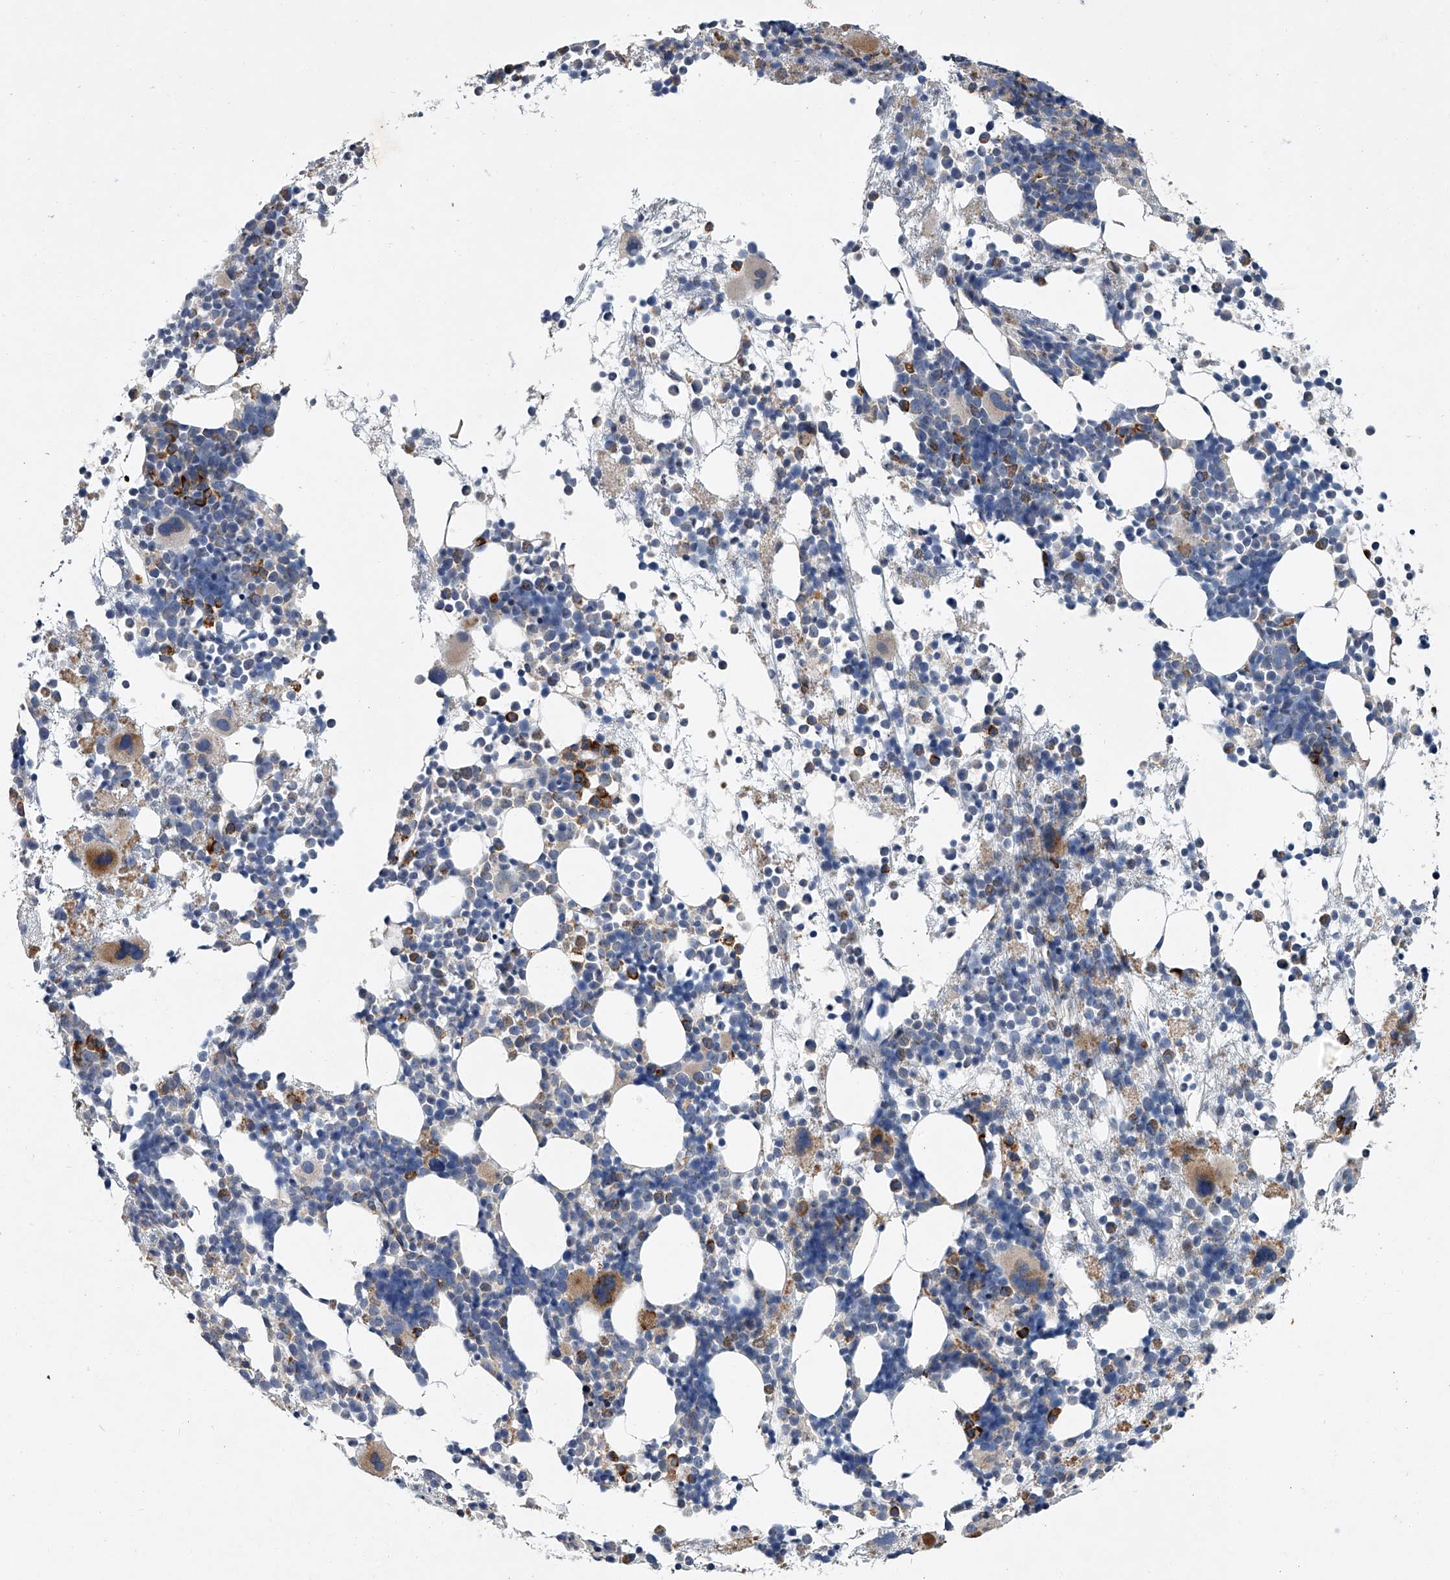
{"staining": {"intensity": "moderate", "quantity": "<25%", "location": "cytoplasmic/membranous"}, "tissue": "bone marrow", "cell_type": "Hematopoietic cells", "image_type": "normal", "snomed": [{"axis": "morphology", "description": "Normal tissue, NOS"}, {"axis": "topography", "description": "Bone marrow"}], "caption": "Immunohistochemical staining of benign human bone marrow exhibits moderate cytoplasmic/membranous protein staining in about <25% of hematopoietic cells.", "gene": "TMEM63C", "patient": {"sex": "female", "age": 57}}